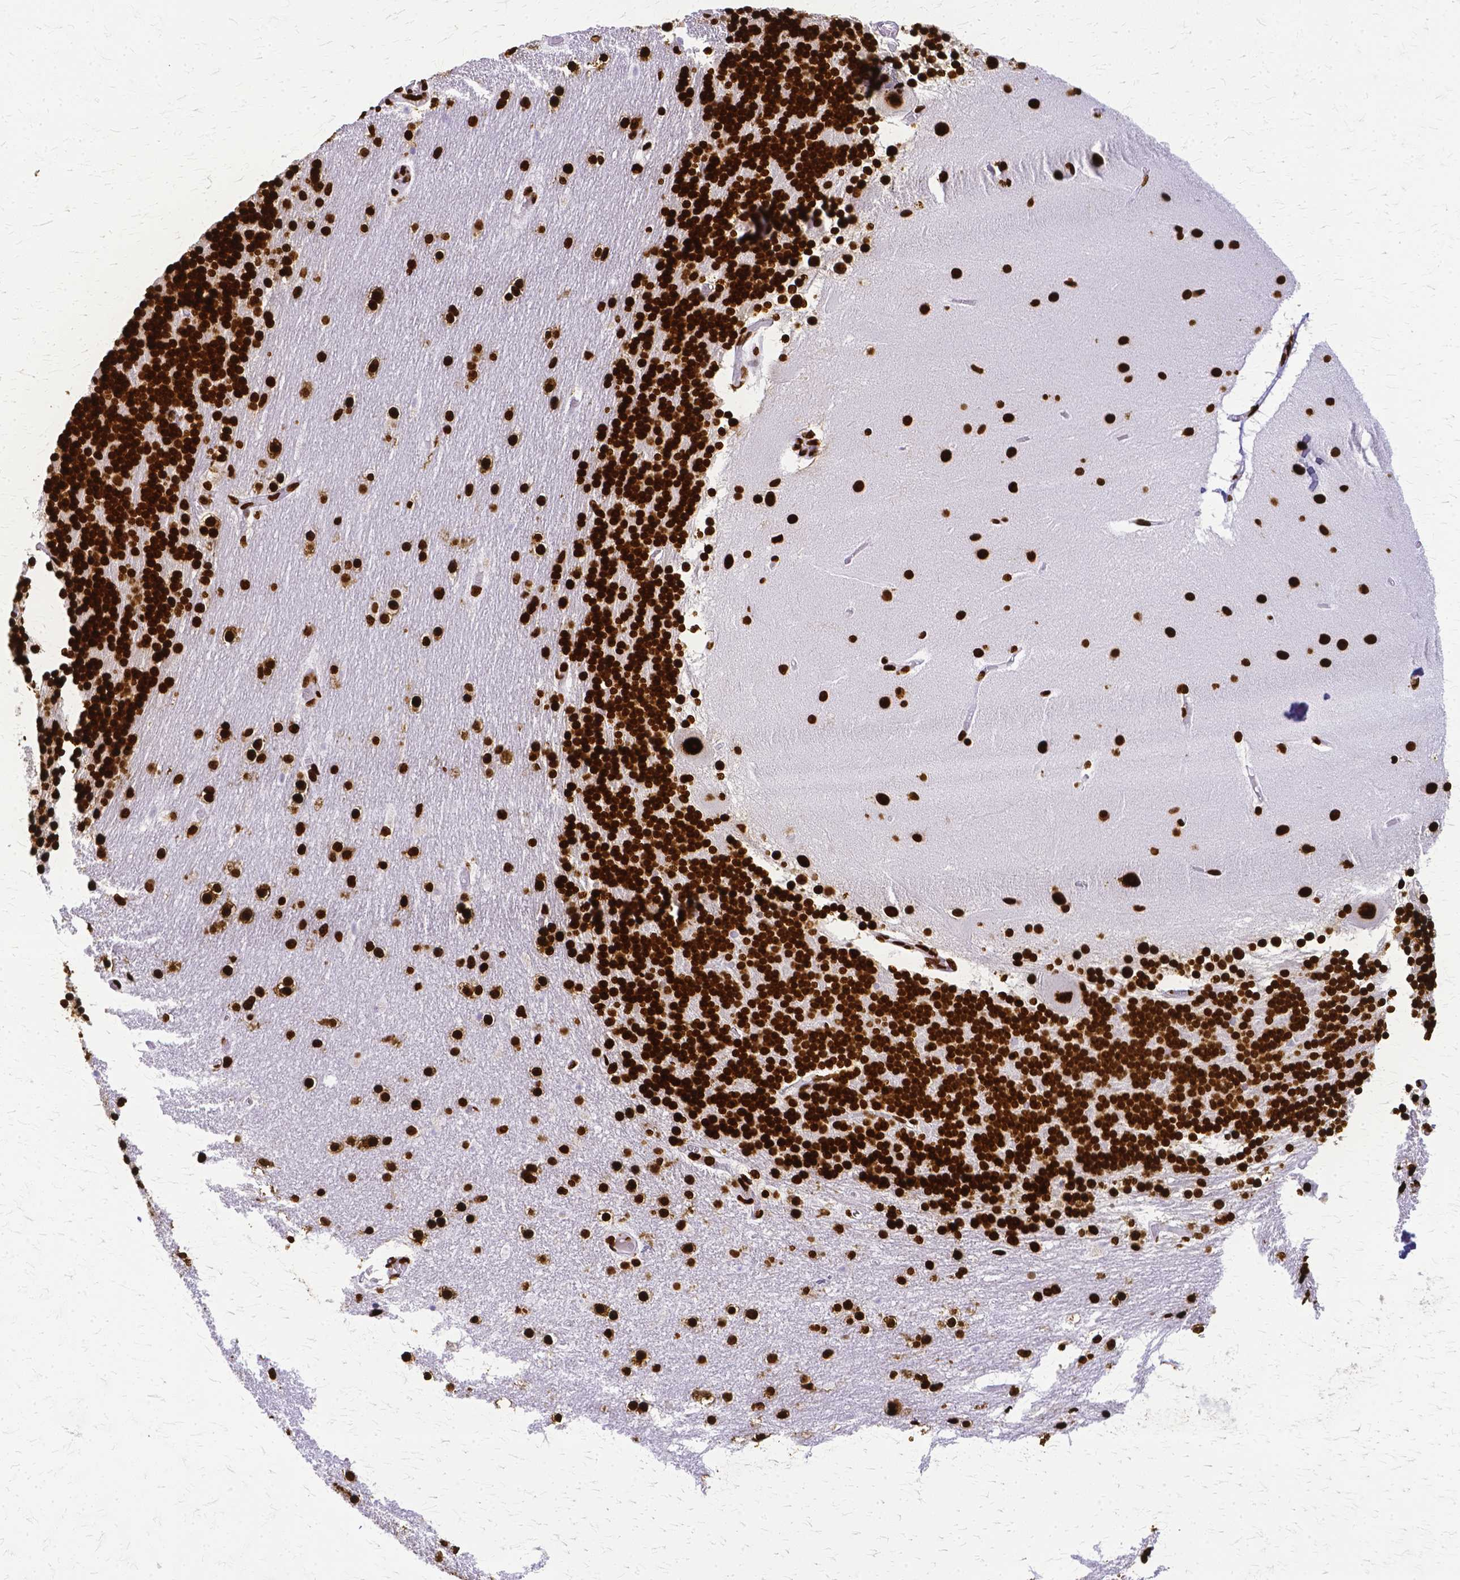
{"staining": {"intensity": "strong", "quantity": ">75%", "location": "nuclear"}, "tissue": "cerebellum", "cell_type": "Cells in granular layer", "image_type": "normal", "snomed": [{"axis": "morphology", "description": "Normal tissue, NOS"}, {"axis": "topography", "description": "Cerebellum"}], "caption": "Cerebellum stained for a protein (brown) shows strong nuclear positive staining in approximately >75% of cells in granular layer.", "gene": "SFPQ", "patient": {"sex": "female", "age": 54}}